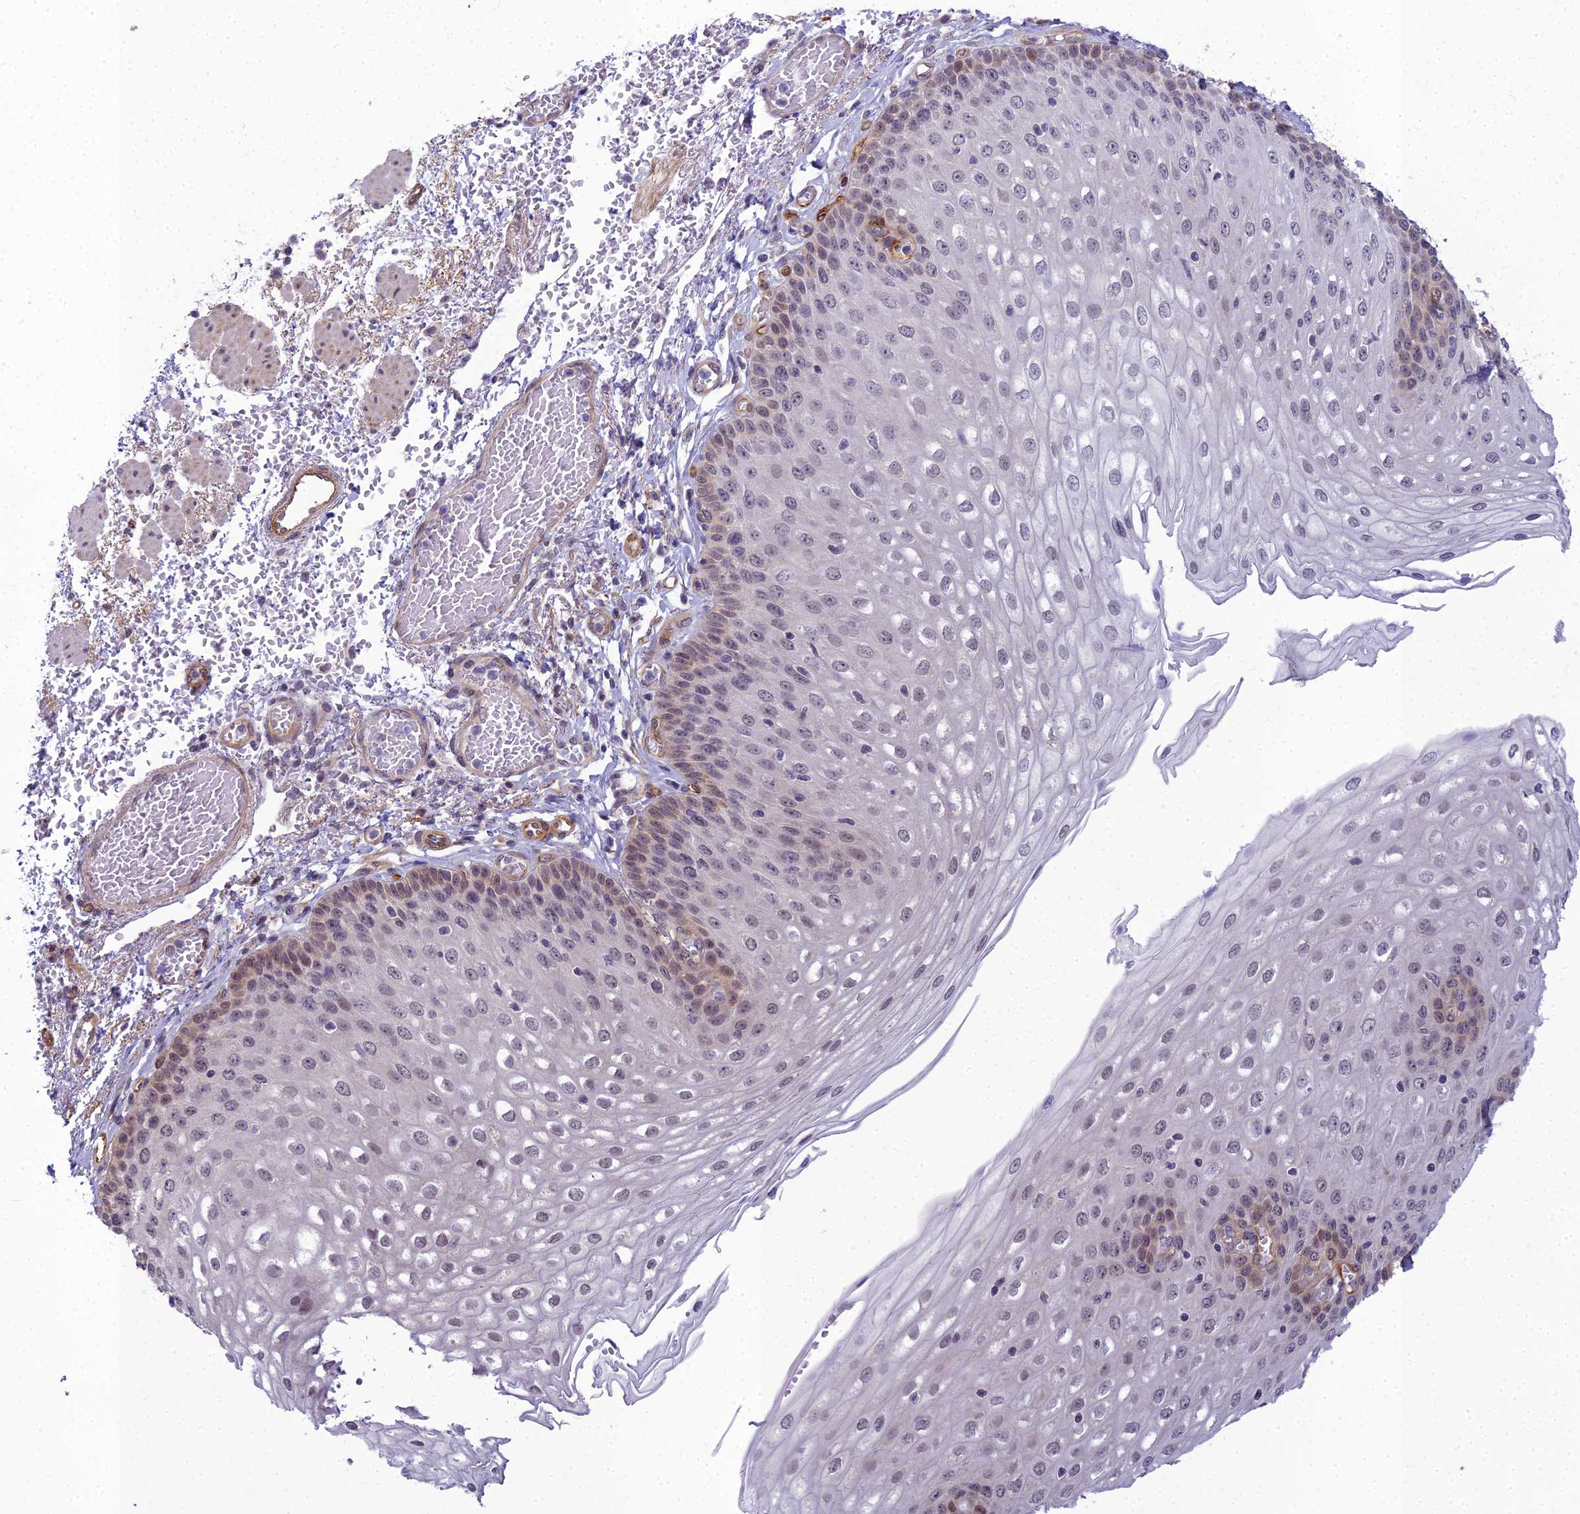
{"staining": {"intensity": "moderate", "quantity": "25%-75%", "location": "nuclear"}, "tissue": "esophagus", "cell_type": "Squamous epithelial cells", "image_type": "normal", "snomed": [{"axis": "morphology", "description": "Normal tissue, NOS"}, {"axis": "topography", "description": "Esophagus"}], "caption": "A brown stain highlights moderate nuclear positivity of a protein in squamous epithelial cells of benign esophagus. The protein of interest is stained brown, and the nuclei are stained in blue (DAB (3,3'-diaminobenzidine) IHC with brightfield microscopy, high magnification).", "gene": "RGL3", "patient": {"sex": "male", "age": 81}}